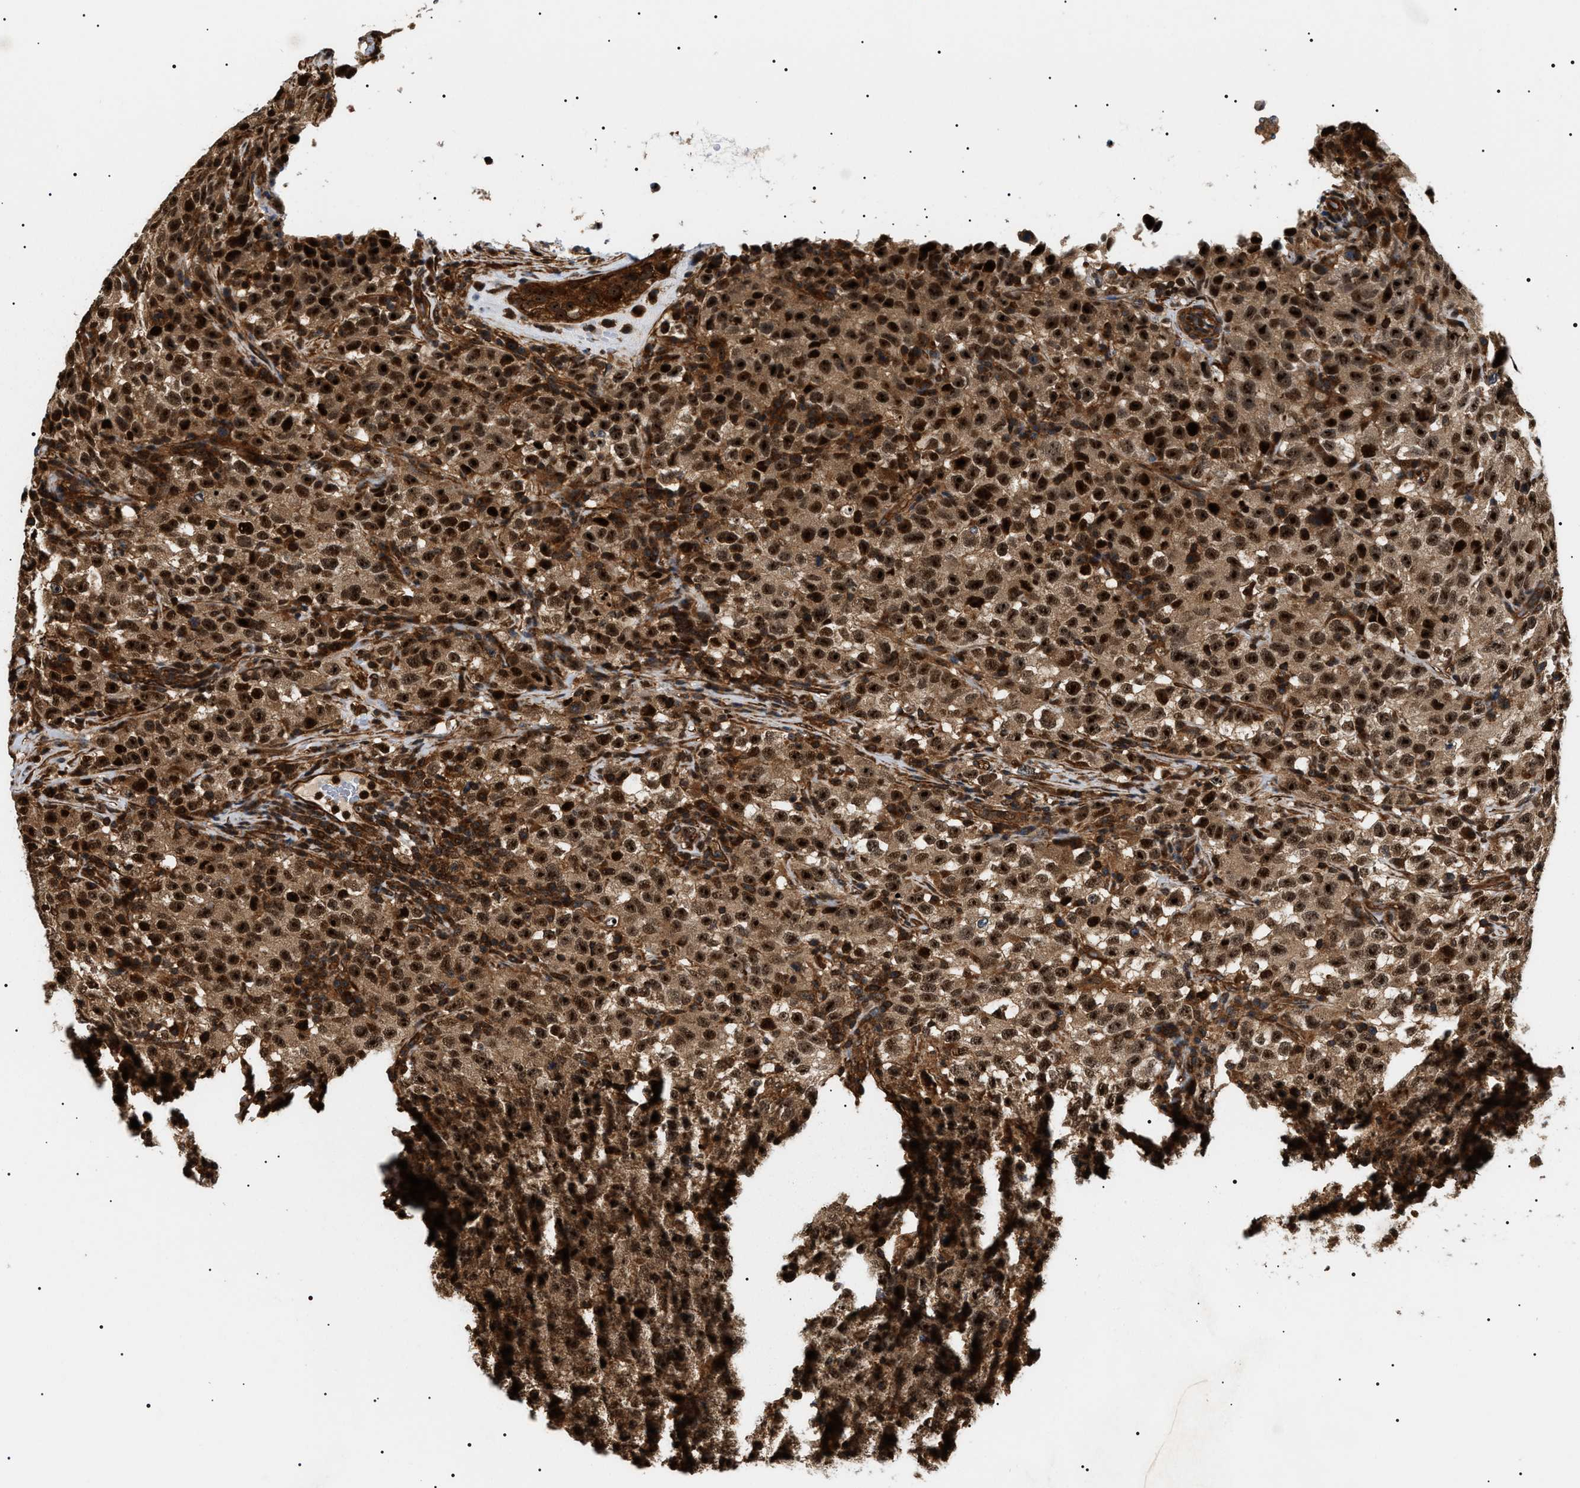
{"staining": {"intensity": "strong", "quantity": ">75%", "location": "cytoplasmic/membranous,nuclear"}, "tissue": "testis cancer", "cell_type": "Tumor cells", "image_type": "cancer", "snomed": [{"axis": "morphology", "description": "Seminoma, NOS"}, {"axis": "topography", "description": "Testis"}], "caption": "IHC (DAB) staining of testis cancer reveals strong cytoplasmic/membranous and nuclear protein positivity in approximately >75% of tumor cells.", "gene": "SH3GLB2", "patient": {"sex": "male", "age": 22}}